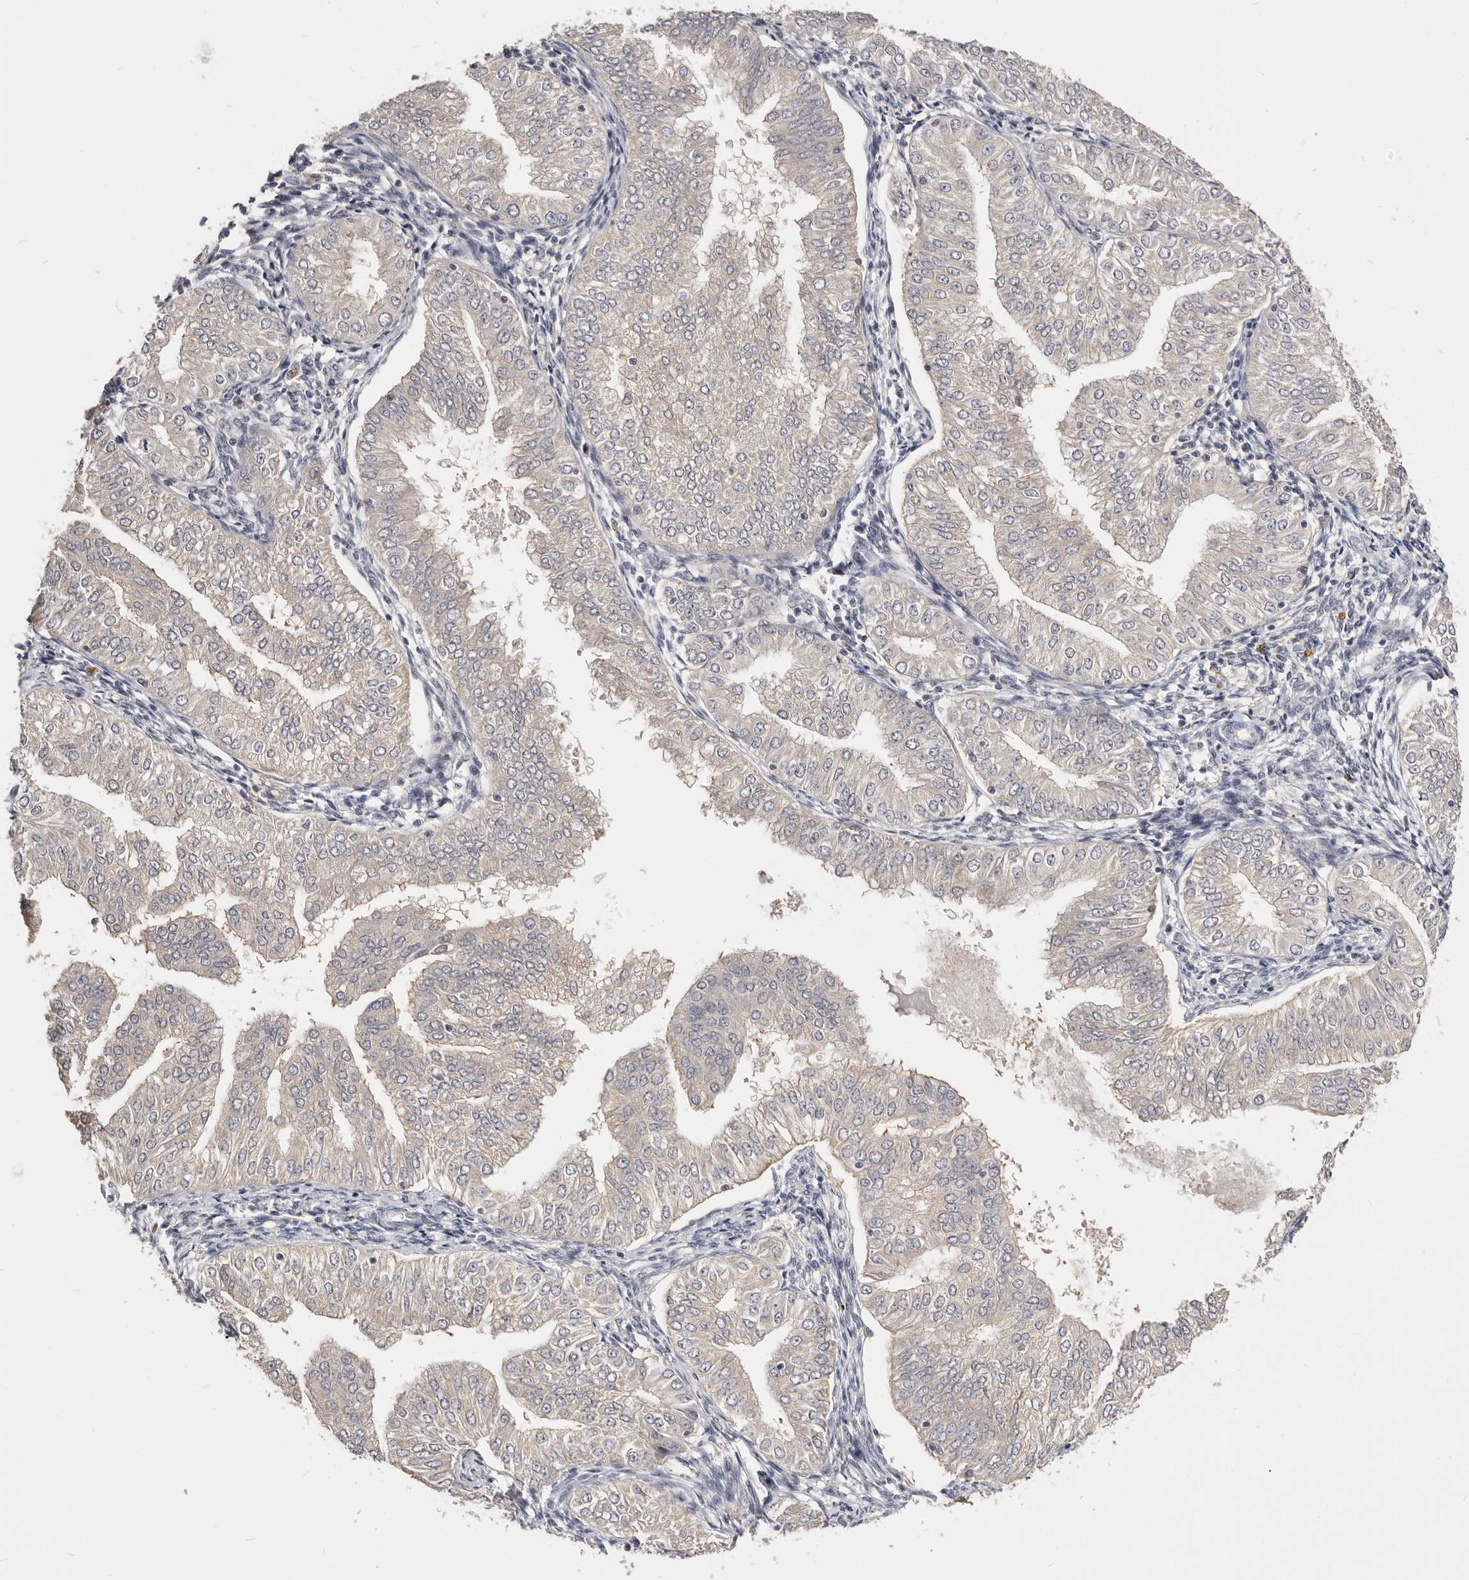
{"staining": {"intensity": "negative", "quantity": "none", "location": "none"}, "tissue": "endometrial cancer", "cell_type": "Tumor cells", "image_type": "cancer", "snomed": [{"axis": "morphology", "description": "Normal tissue, NOS"}, {"axis": "morphology", "description": "Adenocarcinoma, NOS"}, {"axis": "topography", "description": "Endometrium"}], "caption": "This micrograph is of endometrial cancer (adenocarcinoma) stained with IHC to label a protein in brown with the nuclei are counter-stained blue. There is no positivity in tumor cells.", "gene": "TSPAN13", "patient": {"sex": "female", "age": 53}}